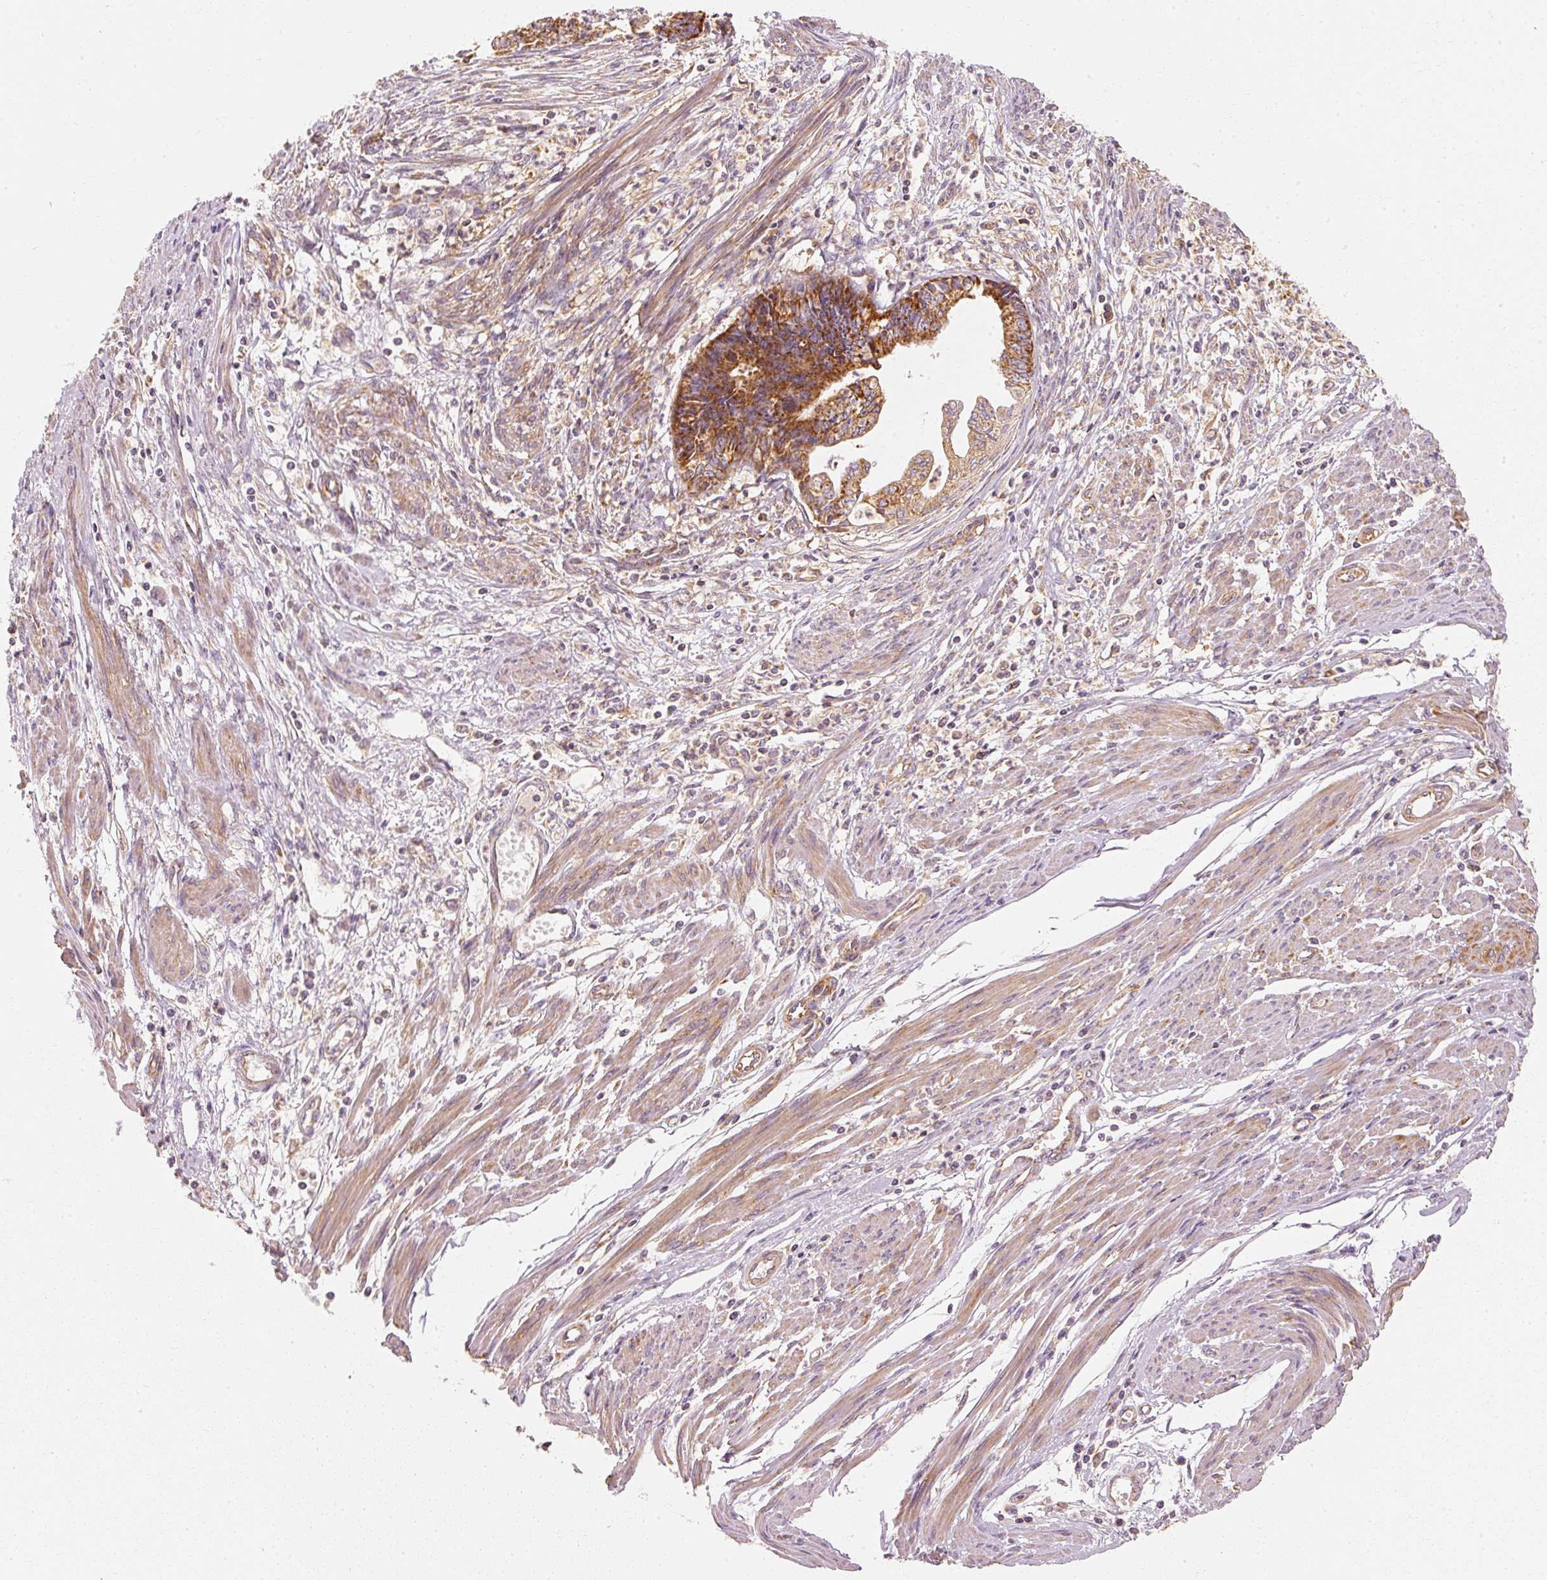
{"staining": {"intensity": "strong", "quantity": ">75%", "location": "cytoplasmic/membranous"}, "tissue": "endometrial cancer", "cell_type": "Tumor cells", "image_type": "cancer", "snomed": [{"axis": "morphology", "description": "Adenocarcinoma, NOS"}, {"axis": "topography", "description": "Endometrium"}], "caption": "Human adenocarcinoma (endometrial) stained for a protein (brown) demonstrates strong cytoplasmic/membranous positive positivity in about >75% of tumor cells.", "gene": "TOMM40", "patient": {"sex": "female", "age": 73}}